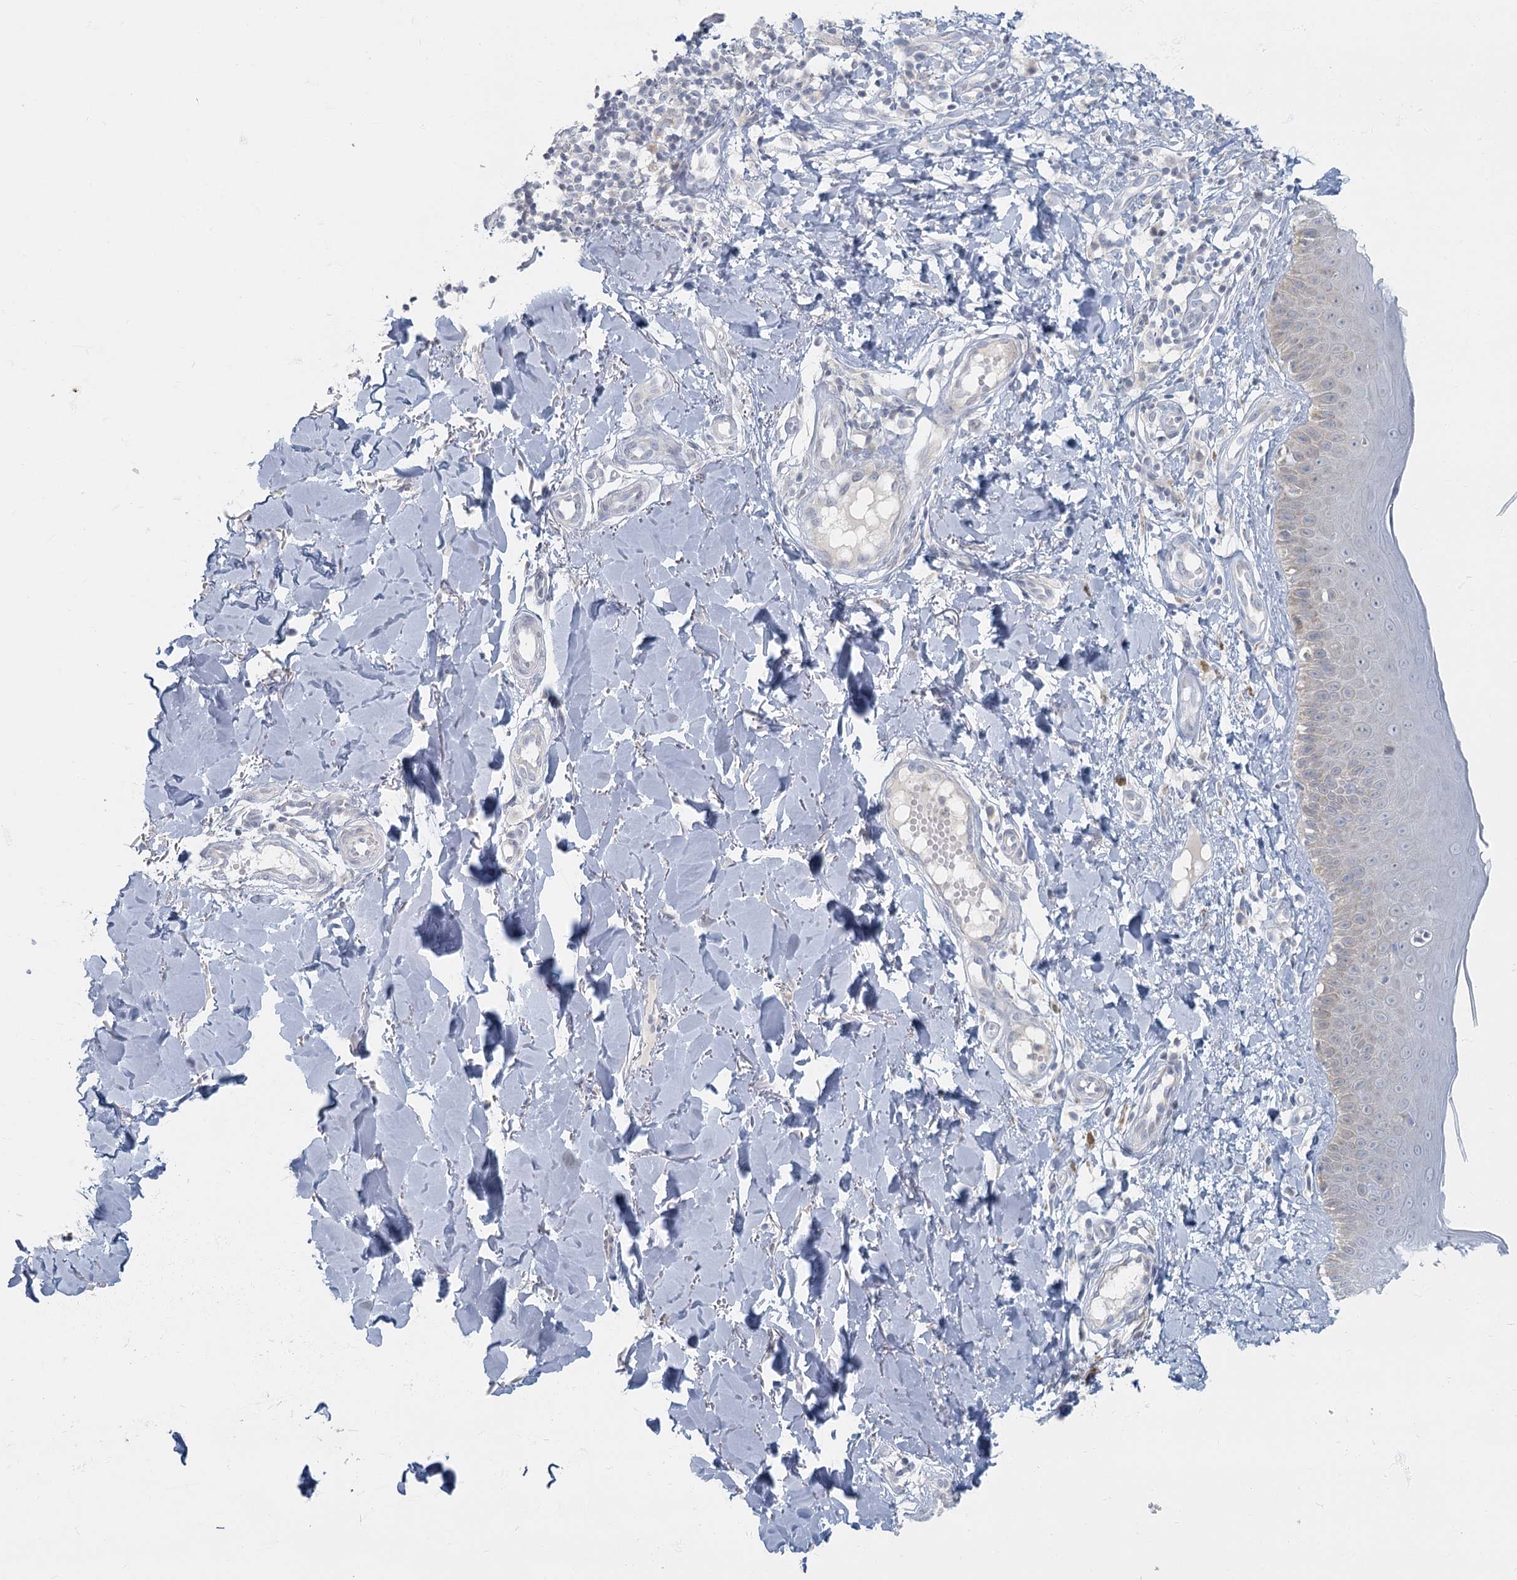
{"staining": {"intensity": "negative", "quantity": "none", "location": "none"}, "tissue": "skin", "cell_type": "Fibroblasts", "image_type": "normal", "snomed": [{"axis": "morphology", "description": "Normal tissue, NOS"}, {"axis": "topography", "description": "Skin"}], "caption": "IHC of unremarkable skin shows no staining in fibroblasts. (DAB (3,3'-diaminobenzidine) IHC visualized using brightfield microscopy, high magnification).", "gene": "FAM110C", "patient": {"sex": "male", "age": 52}}